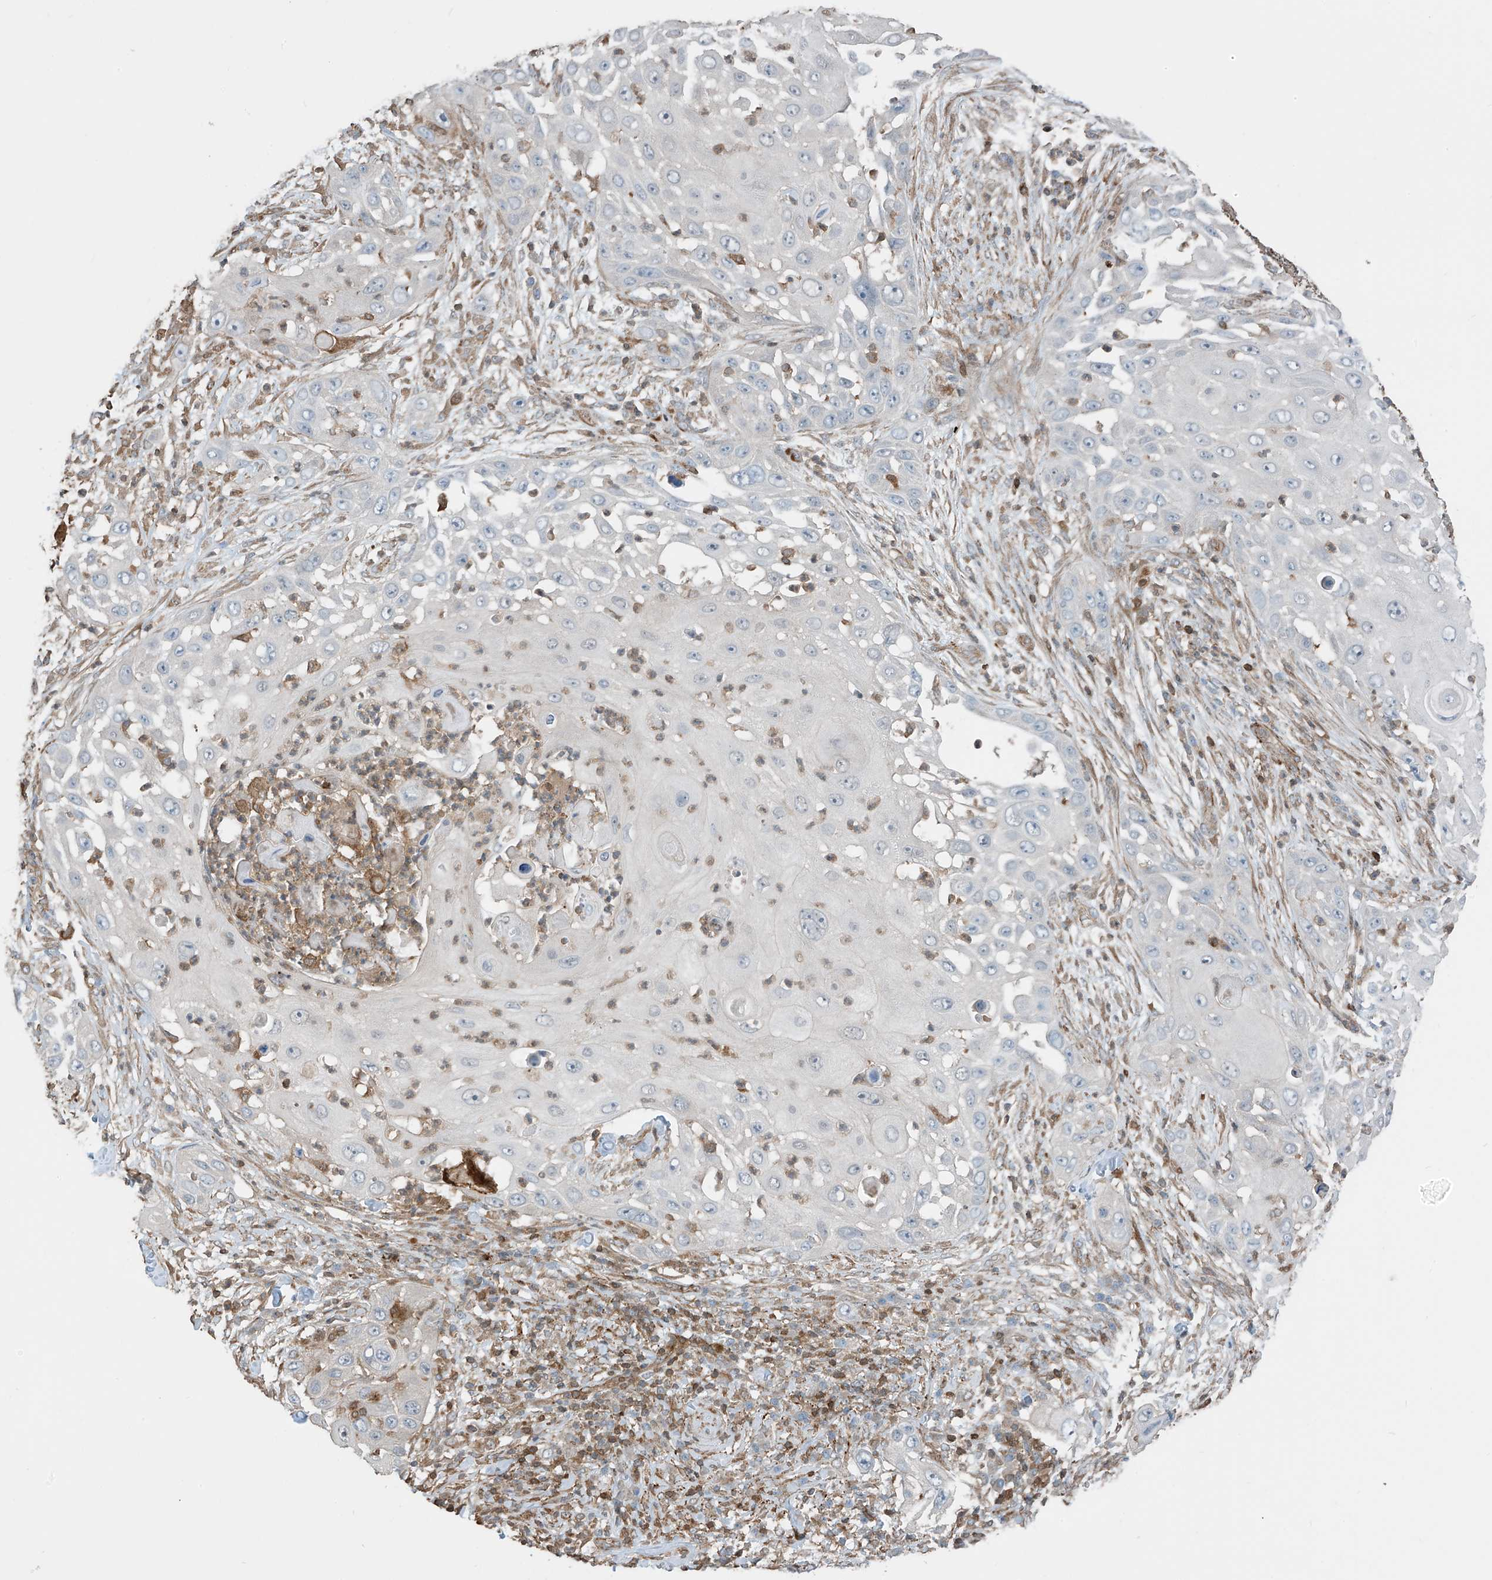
{"staining": {"intensity": "negative", "quantity": "none", "location": "none"}, "tissue": "skin cancer", "cell_type": "Tumor cells", "image_type": "cancer", "snomed": [{"axis": "morphology", "description": "Squamous cell carcinoma, NOS"}, {"axis": "topography", "description": "Skin"}], "caption": "A high-resolution image shows immunohistochemistry (IHC) staining of skin squamous cell carcinoma, which displays no significant expression in tumor cells.", "gene": "SH3BGRL3", "patient": {"sex": "female", "age": 44}}